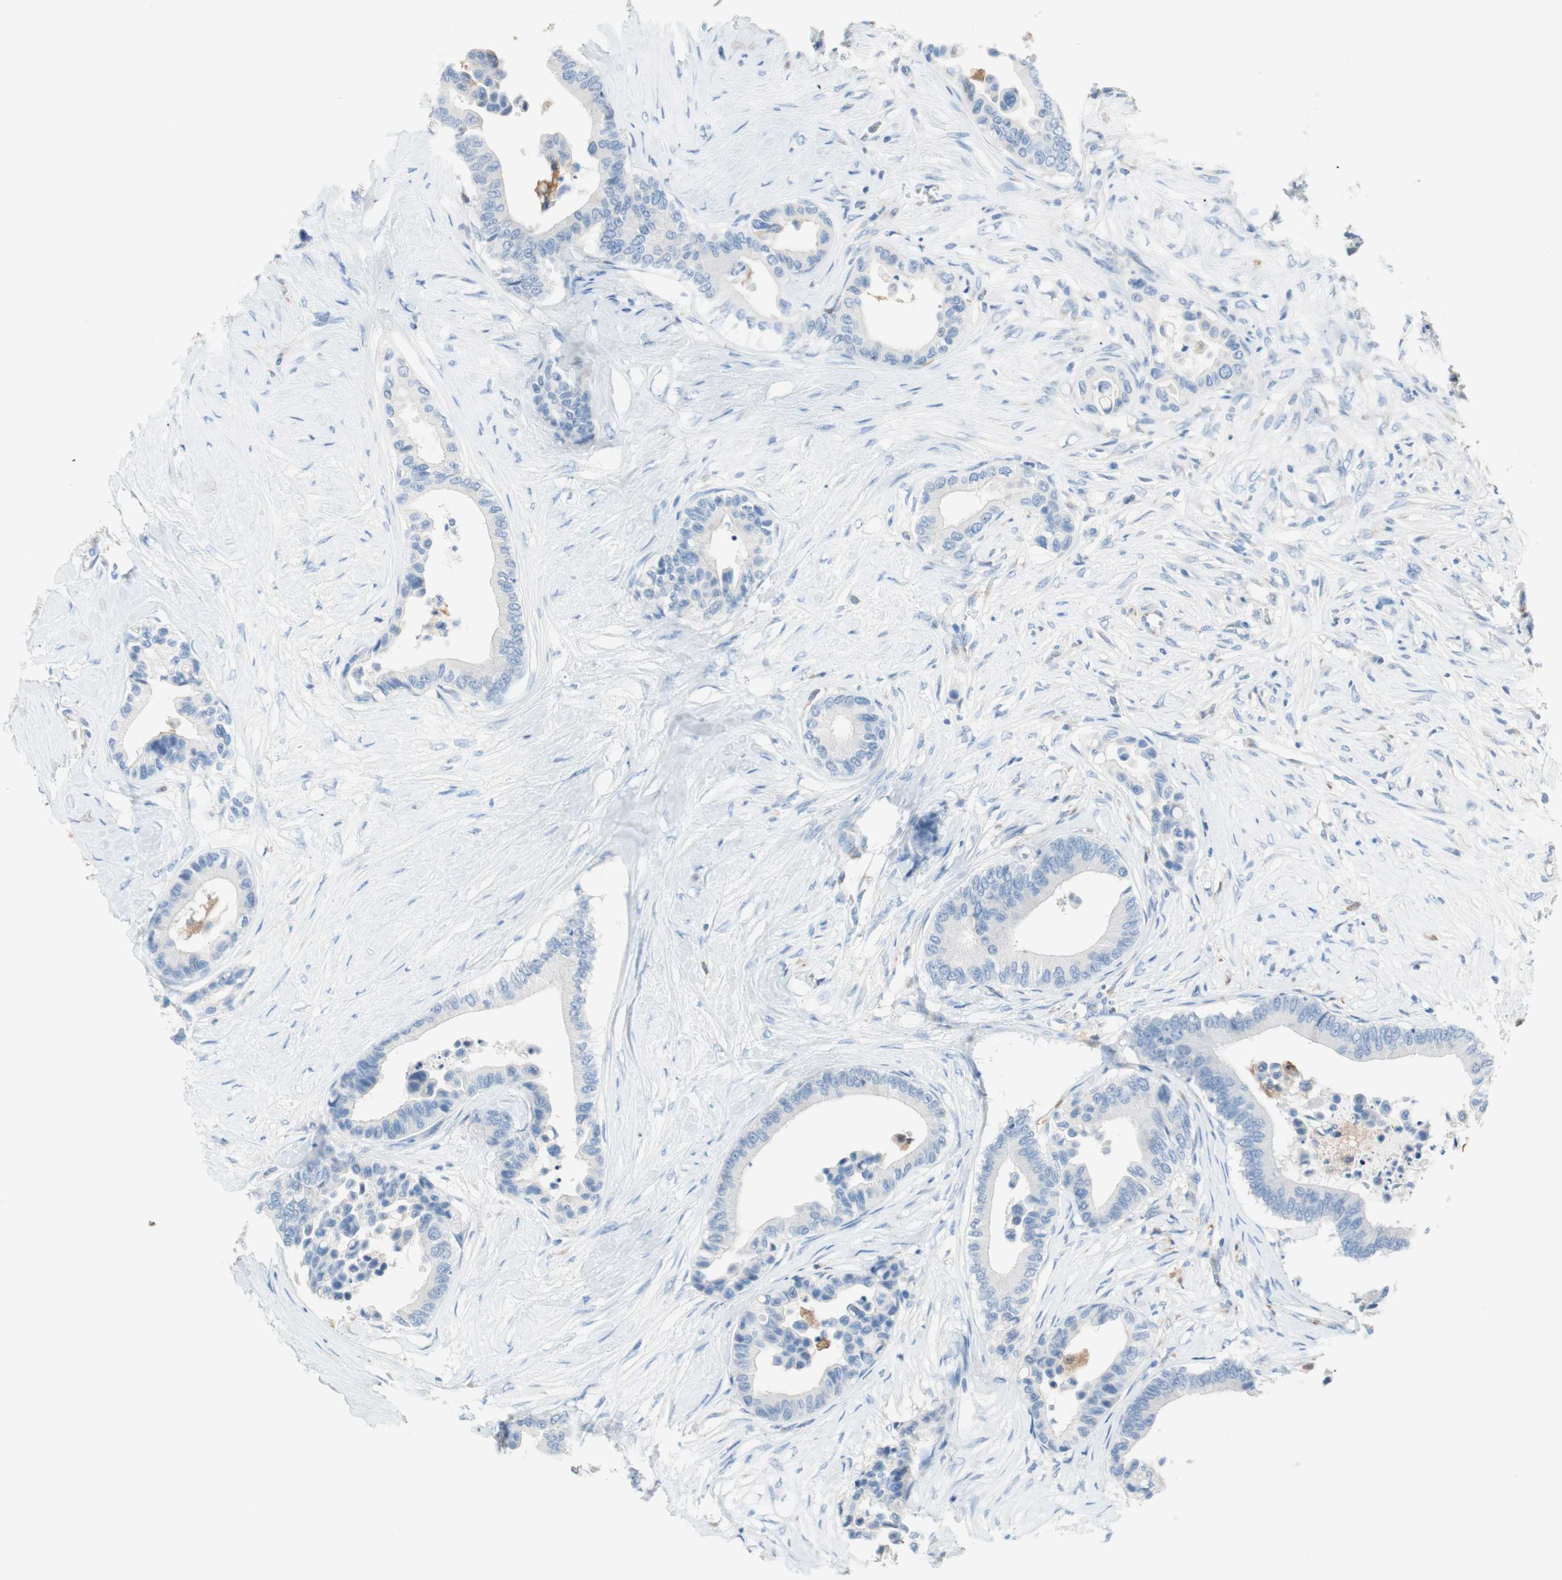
{"staining": {"intensity": "negative", "quantity": "none", "location": "none"}, "tissue": "colorectal cancer", "cell_type": "Tumor cells", "image_type": "cancer", "snomed": [{"axis": "morphology", "description": "Normal tissue, NOS"}, {"axis": "morphology", "description": "Adenocarcinoma, NOS"}, {"axis": "topography", "description": "Colon"}], "caption": "High magnification brightfield microscopy of colorectal adenocarcinoma stained with DAB (3,3'-diaminobenzidine) (brown) and counterstained with hematoxylin (blue): tumor cells show no significant expression. The staining was performed using DAB (3,3'-diaminobenzidine) to visualize the protein expression in brown, while the nuclei were stained in blue with hematoxylin (Magnification: 20x).", "gene": "GLUL", "patient": {"sex": "male", "age": 82}}